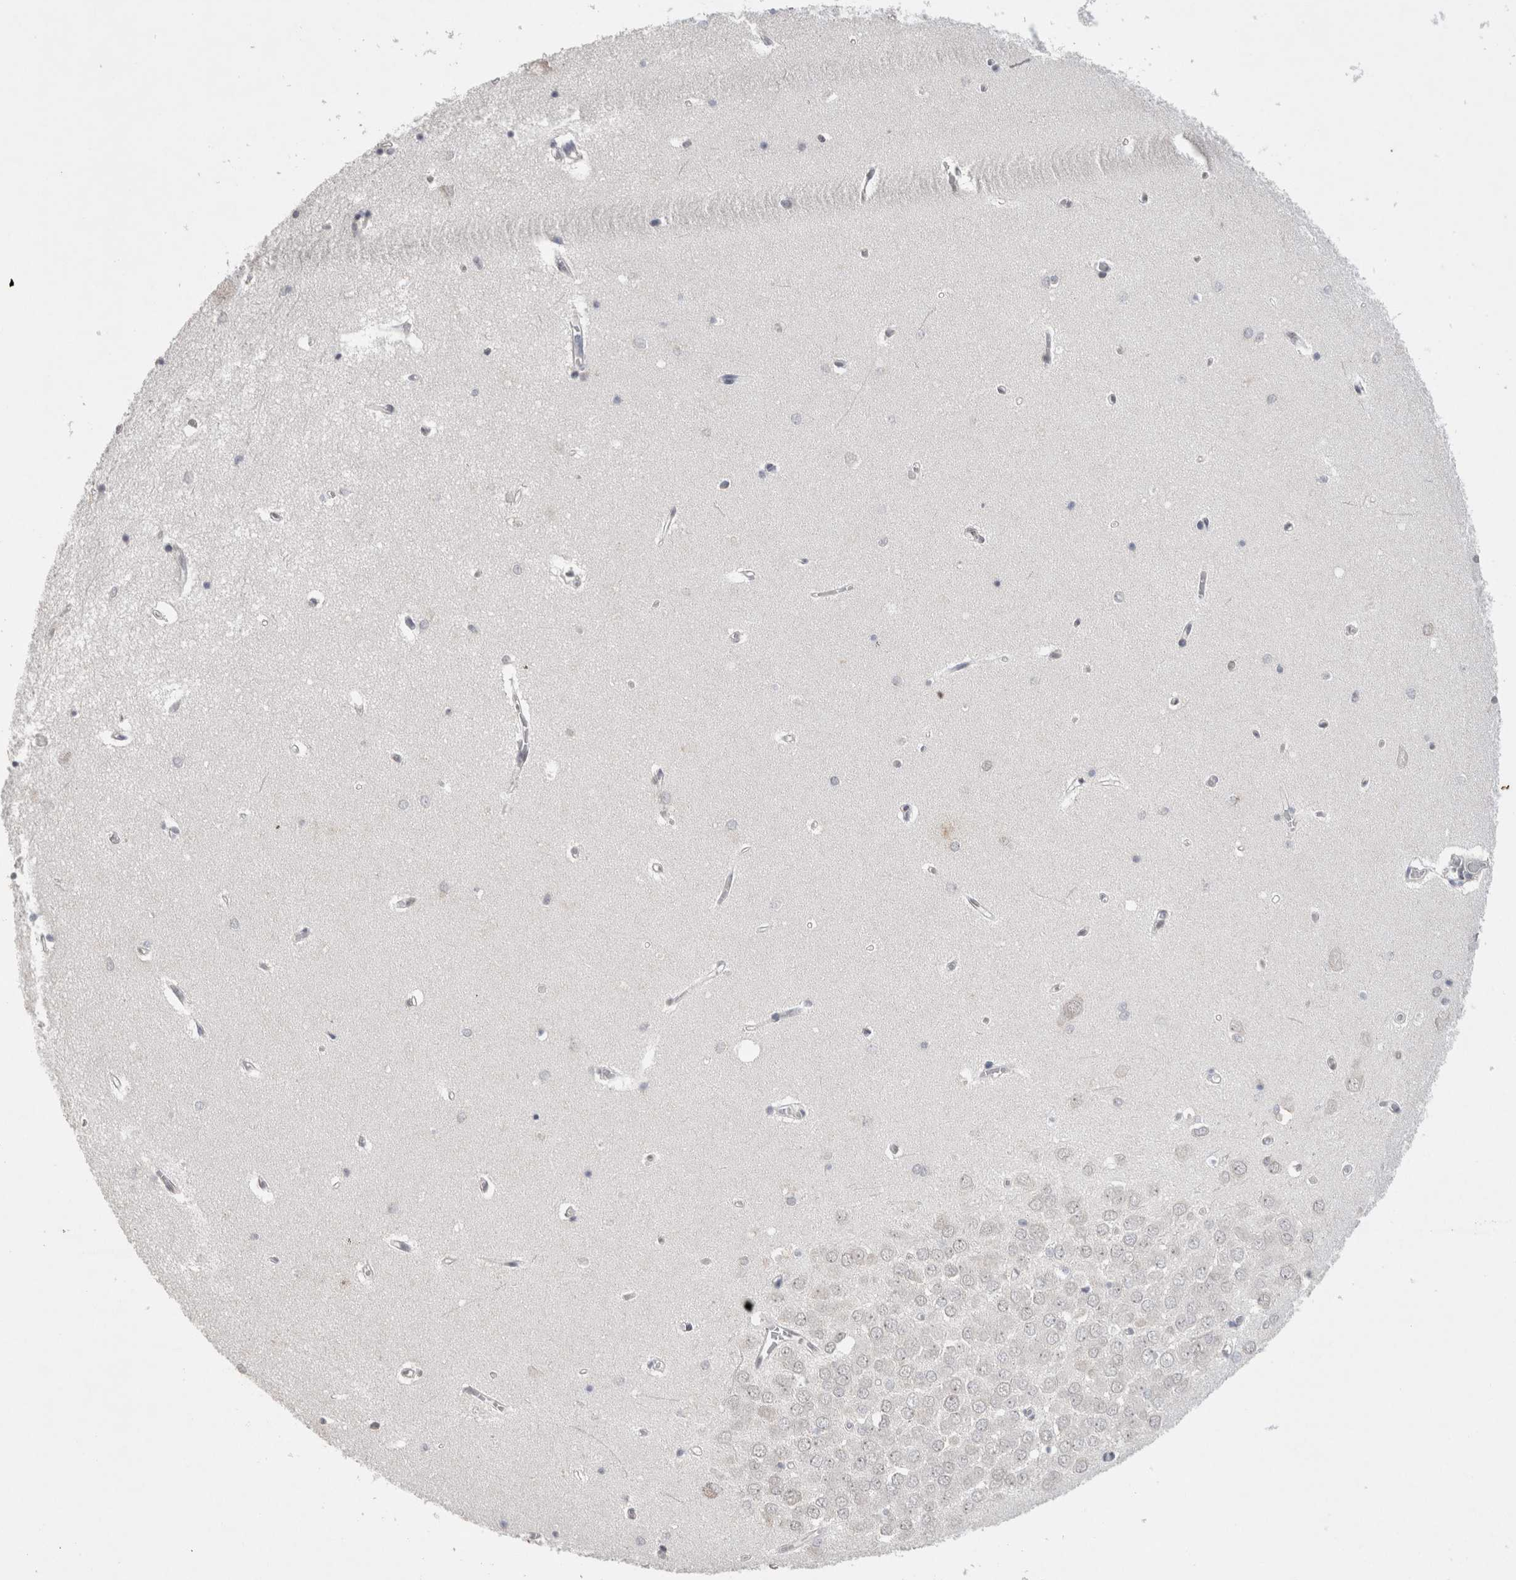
{"staining": {"intensity": "negative", "quantity": "none", "location": "none"}, "tissue": "hippocampus", "cell_type": "Glial cells", "image_type": "normal", "snomed": [{"axis": "morphology", "description": "Normal tissue, NOS"}, {"axis": "topography", "description": "Hippocampus"}], "caption": "Glial cells are negative for protein expression in benign human hippocampus. Nuclei are stained in blue.", "gene": "CDH13", "patient": {"sex": "male", "age": 70}}